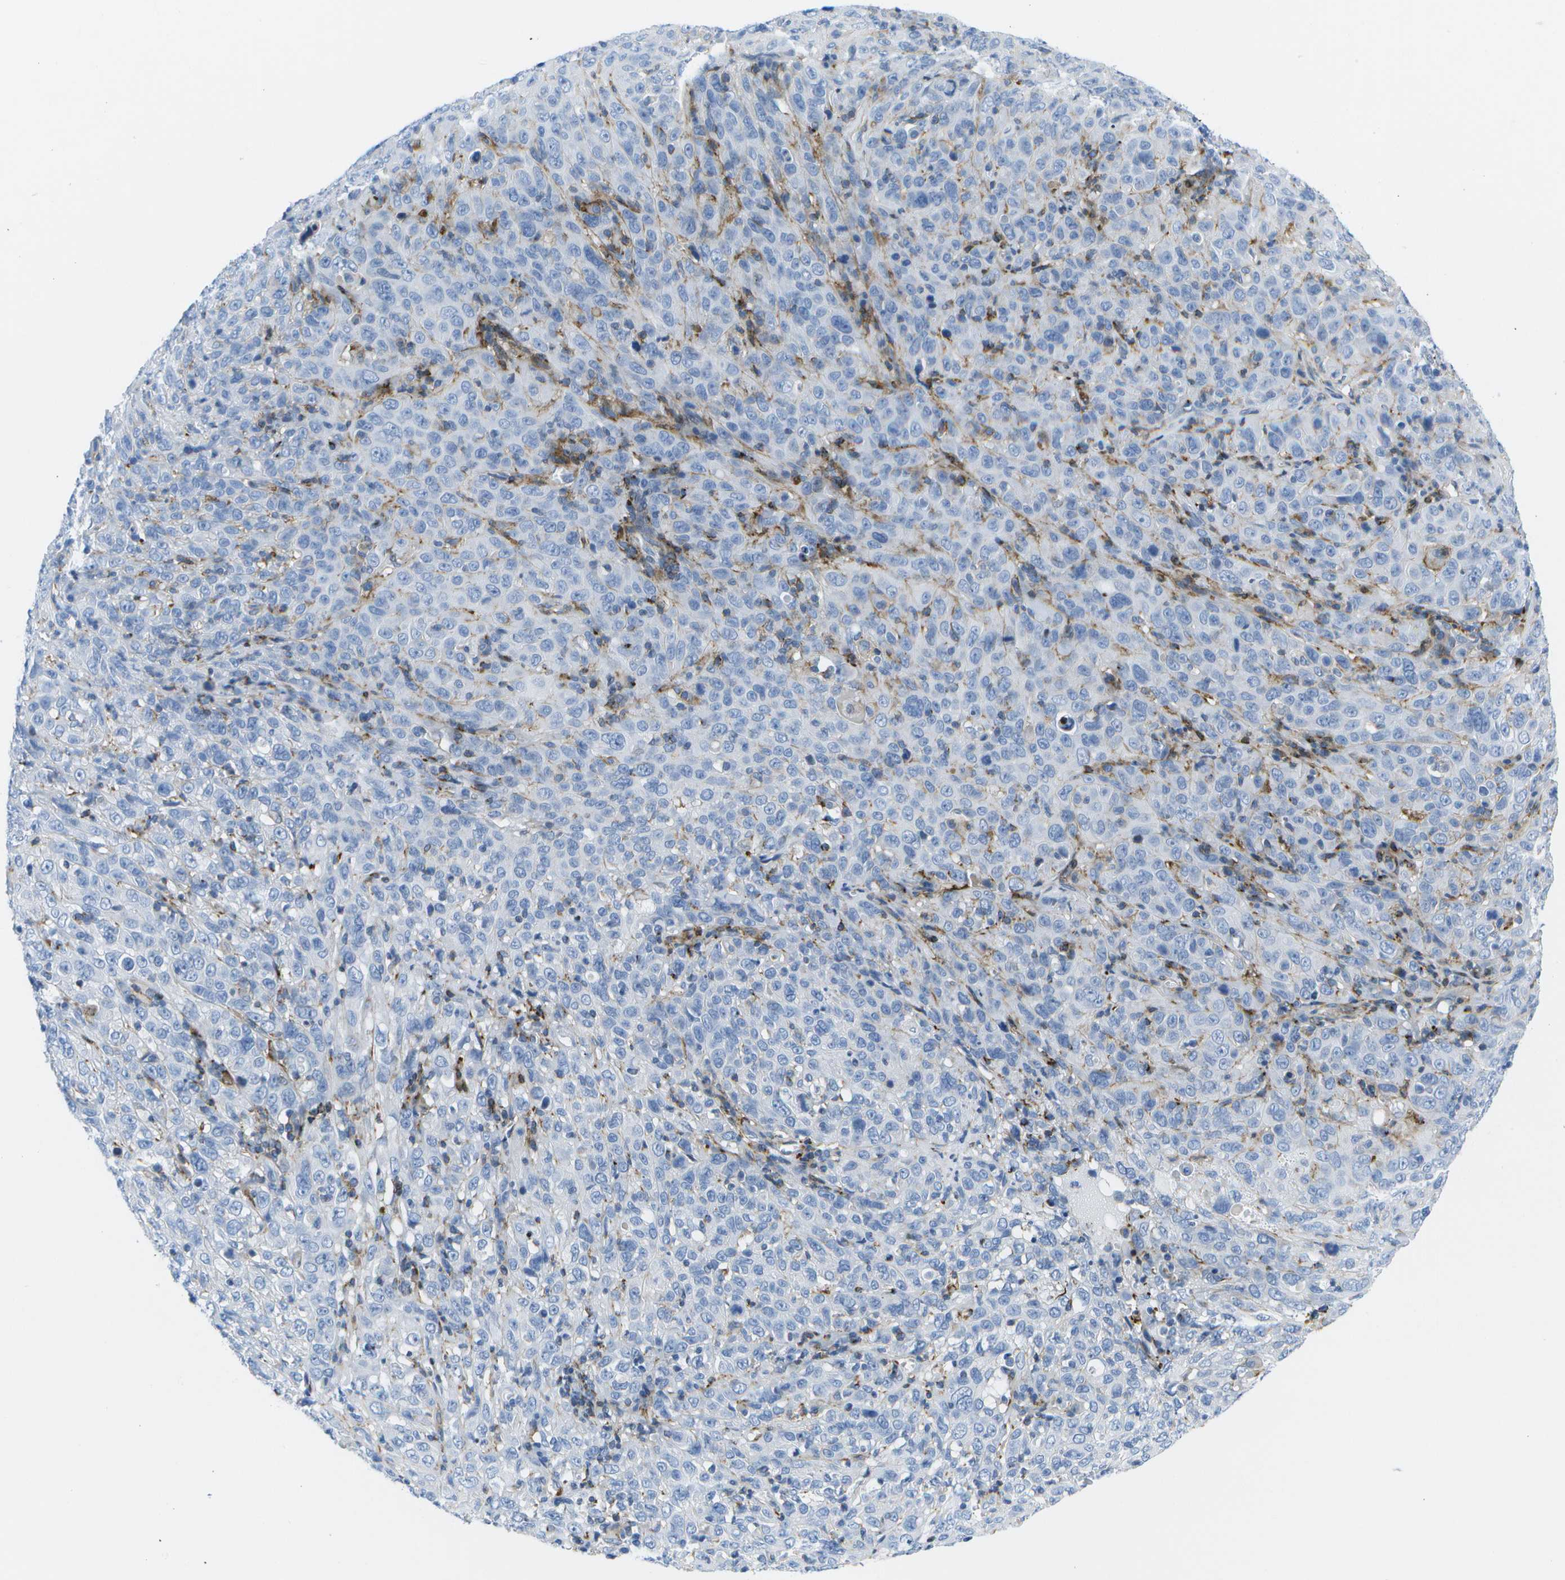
{"staining": {"intensity": "moderate", "quantity": "<25%", "location": "cytoplasmic/membranous"}, "tissue": "cervical cancer", "cell_type": "Tumor cells", "image_type": "cancer", "snomed": [{"axis": "morphology", "description": "Squamous cell carcinoma, NOS"}, {"axis": "topography", "description": "Cervix"}], "caption": "This is an image of immunohistochemistry (IHC) staining of cervical cancer (squamous cell carcinoma), which shows moderate expression in the cytoplasmic/membranous of tumor cells.", "gene": "ADGRG6", "patient": {"sex": "female", "age": 46}}